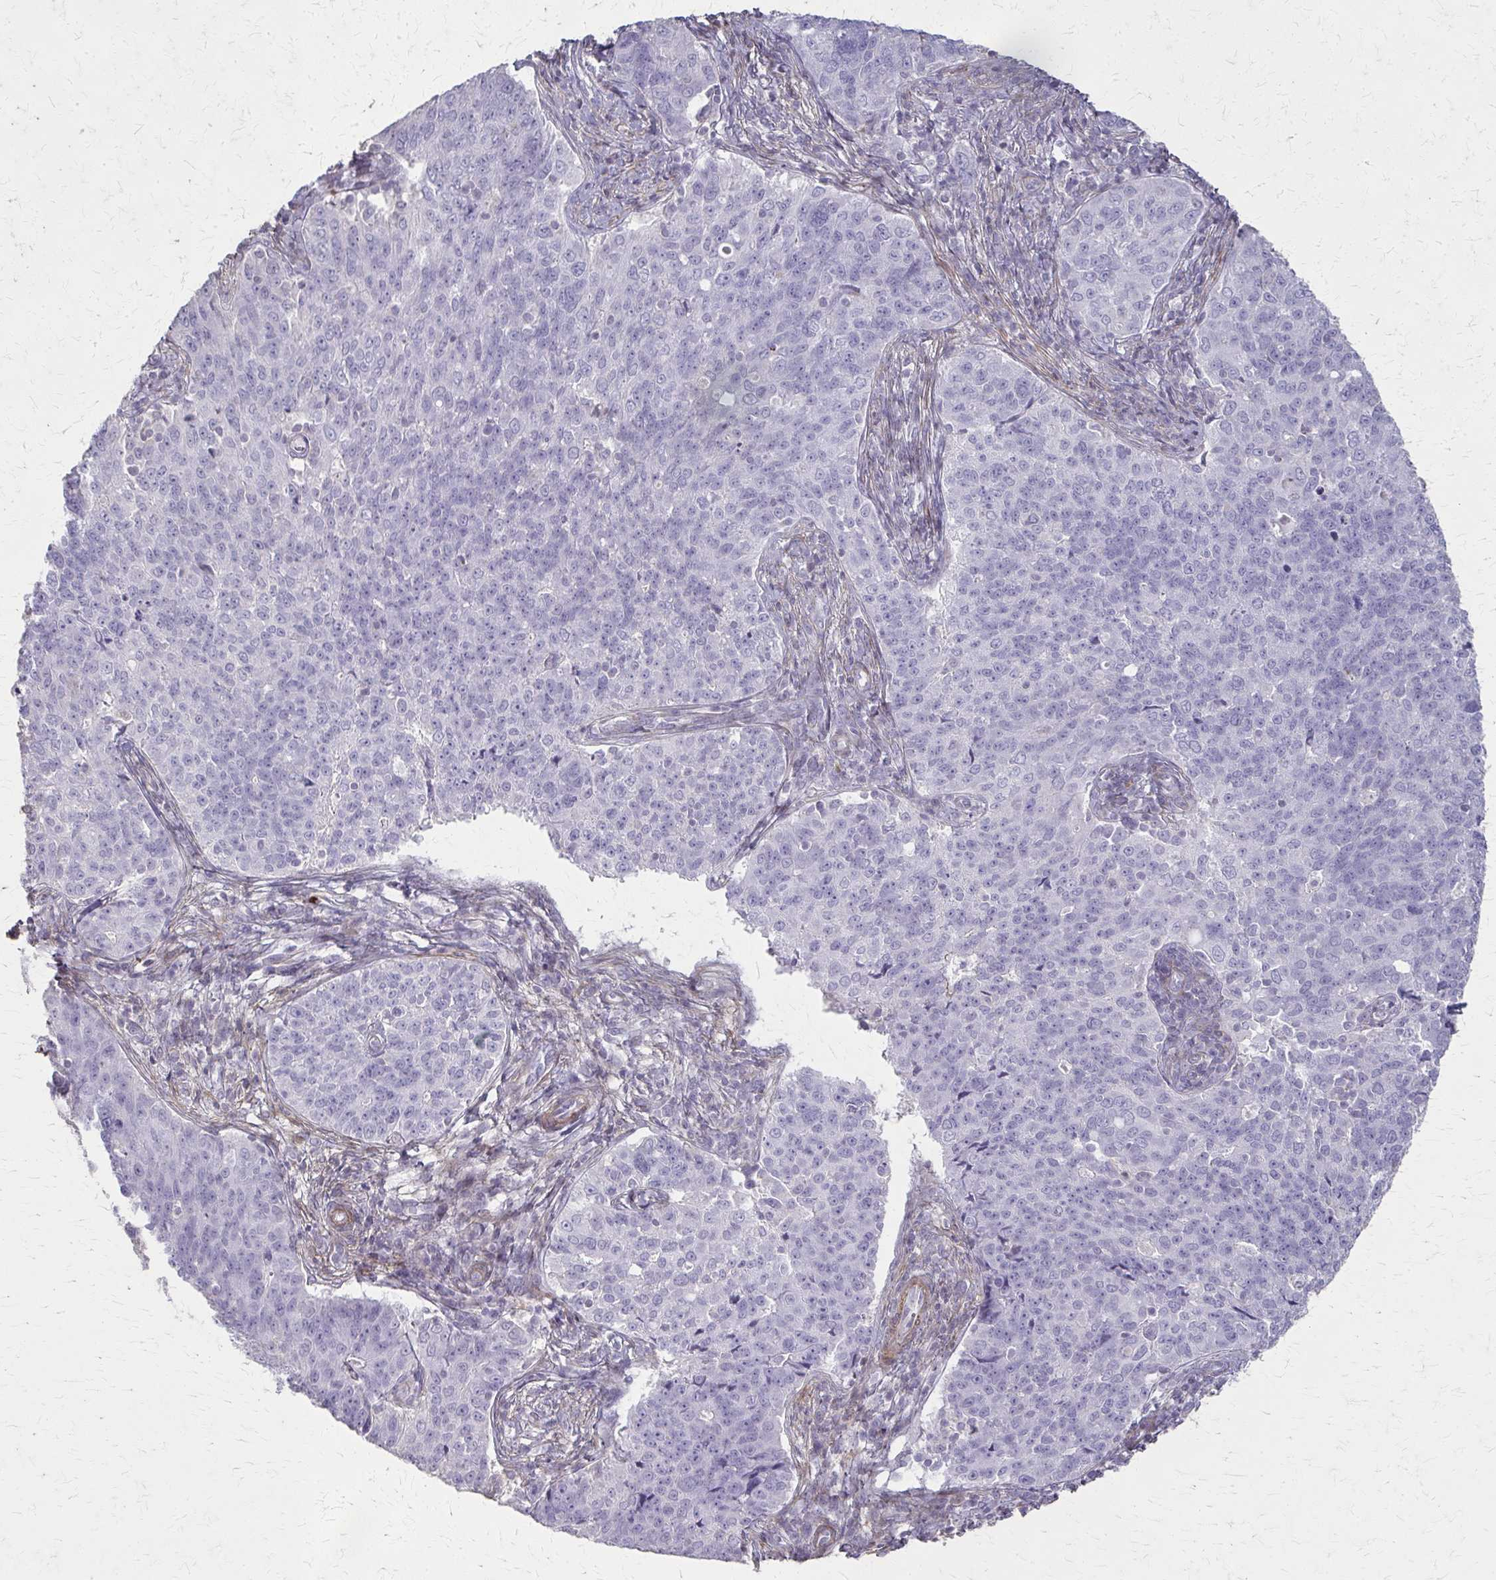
{"staining": {"intensity": "negative", "quantity": "none", "location": "none"}, "tissue": "endometrial cancer", "cell_type": "Tumor cells", "image_type": "cancer", "snomed": [{"axis": "morphology", "description": "Adenocarcinoma, NOS"}, {"axis": "topography", "description": "Endometrium"}], "caption": "Immunohistochemistry (IHC) image of endometrial adenocarcinoma stained for a protein (brown), which reveals no positivity in tumor cells. (Brightfield microscopy of DAB immunohistochemistry at high magnification).", "gene": "TENM4", "patient": {"sex": "female", "age": 43}}